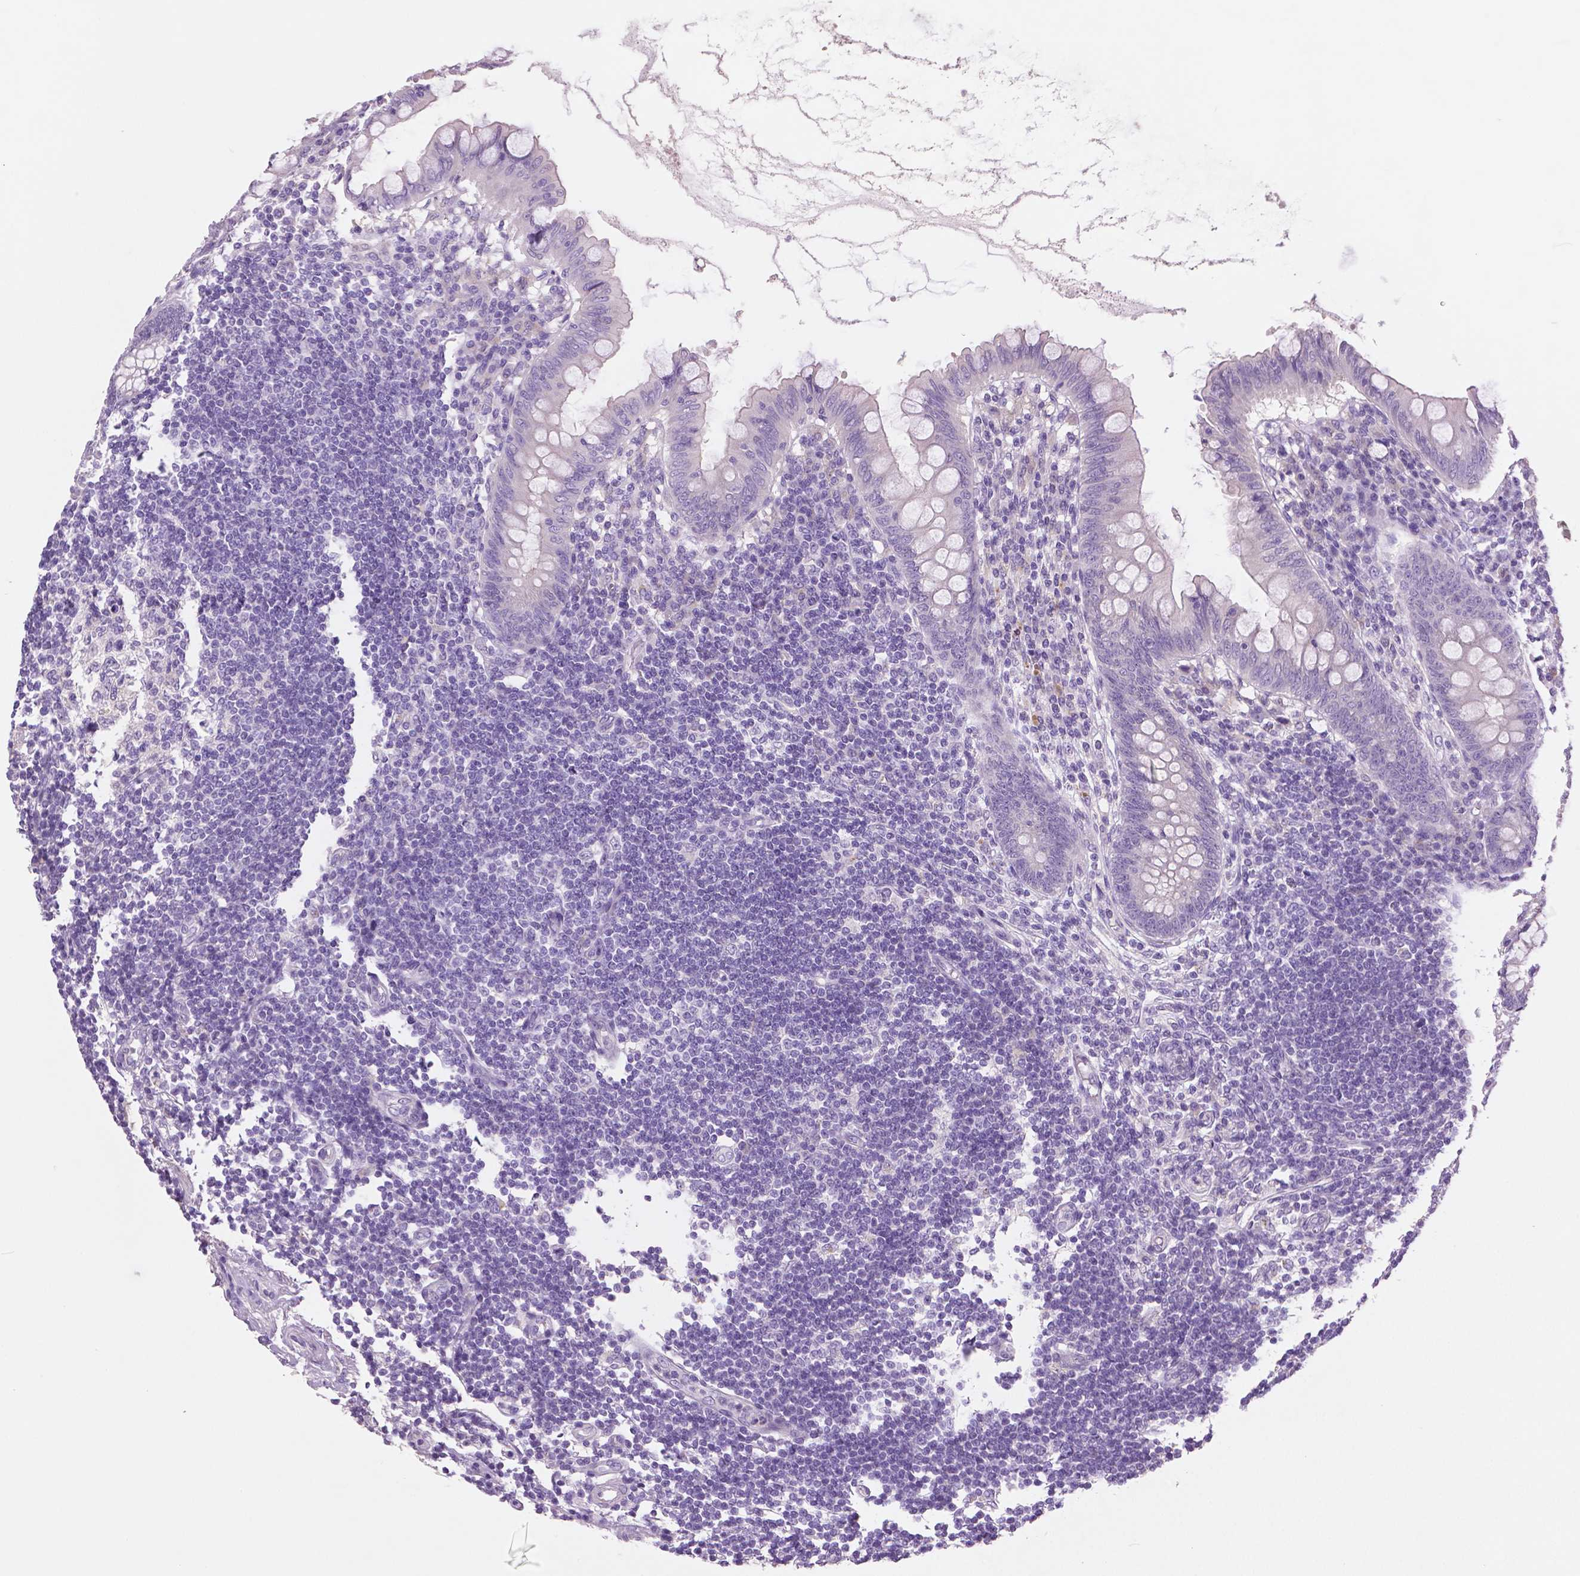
{"staining": {"intensity": "negative", "quantity": "none", "location": "none"}, "tissue": "appendix", "cell_type": "Glandular cells", "image_type": "normal", "snomed": [{"axis": "morphology", "description": "Normal tissue, NOS"}, {"axis": "topography", "description": "Appendix"}], "caption": "Immunohistochemical staining of normal appendix demonstrates no significant expression in glandular cells. (Brightfield microscopy of DAB (3,3'-diaminobenzidine) immunohistochemistry (IHC) at high magnification).", "gene": "DNAH12", "patient": {"sex": "female", "age": 57}}